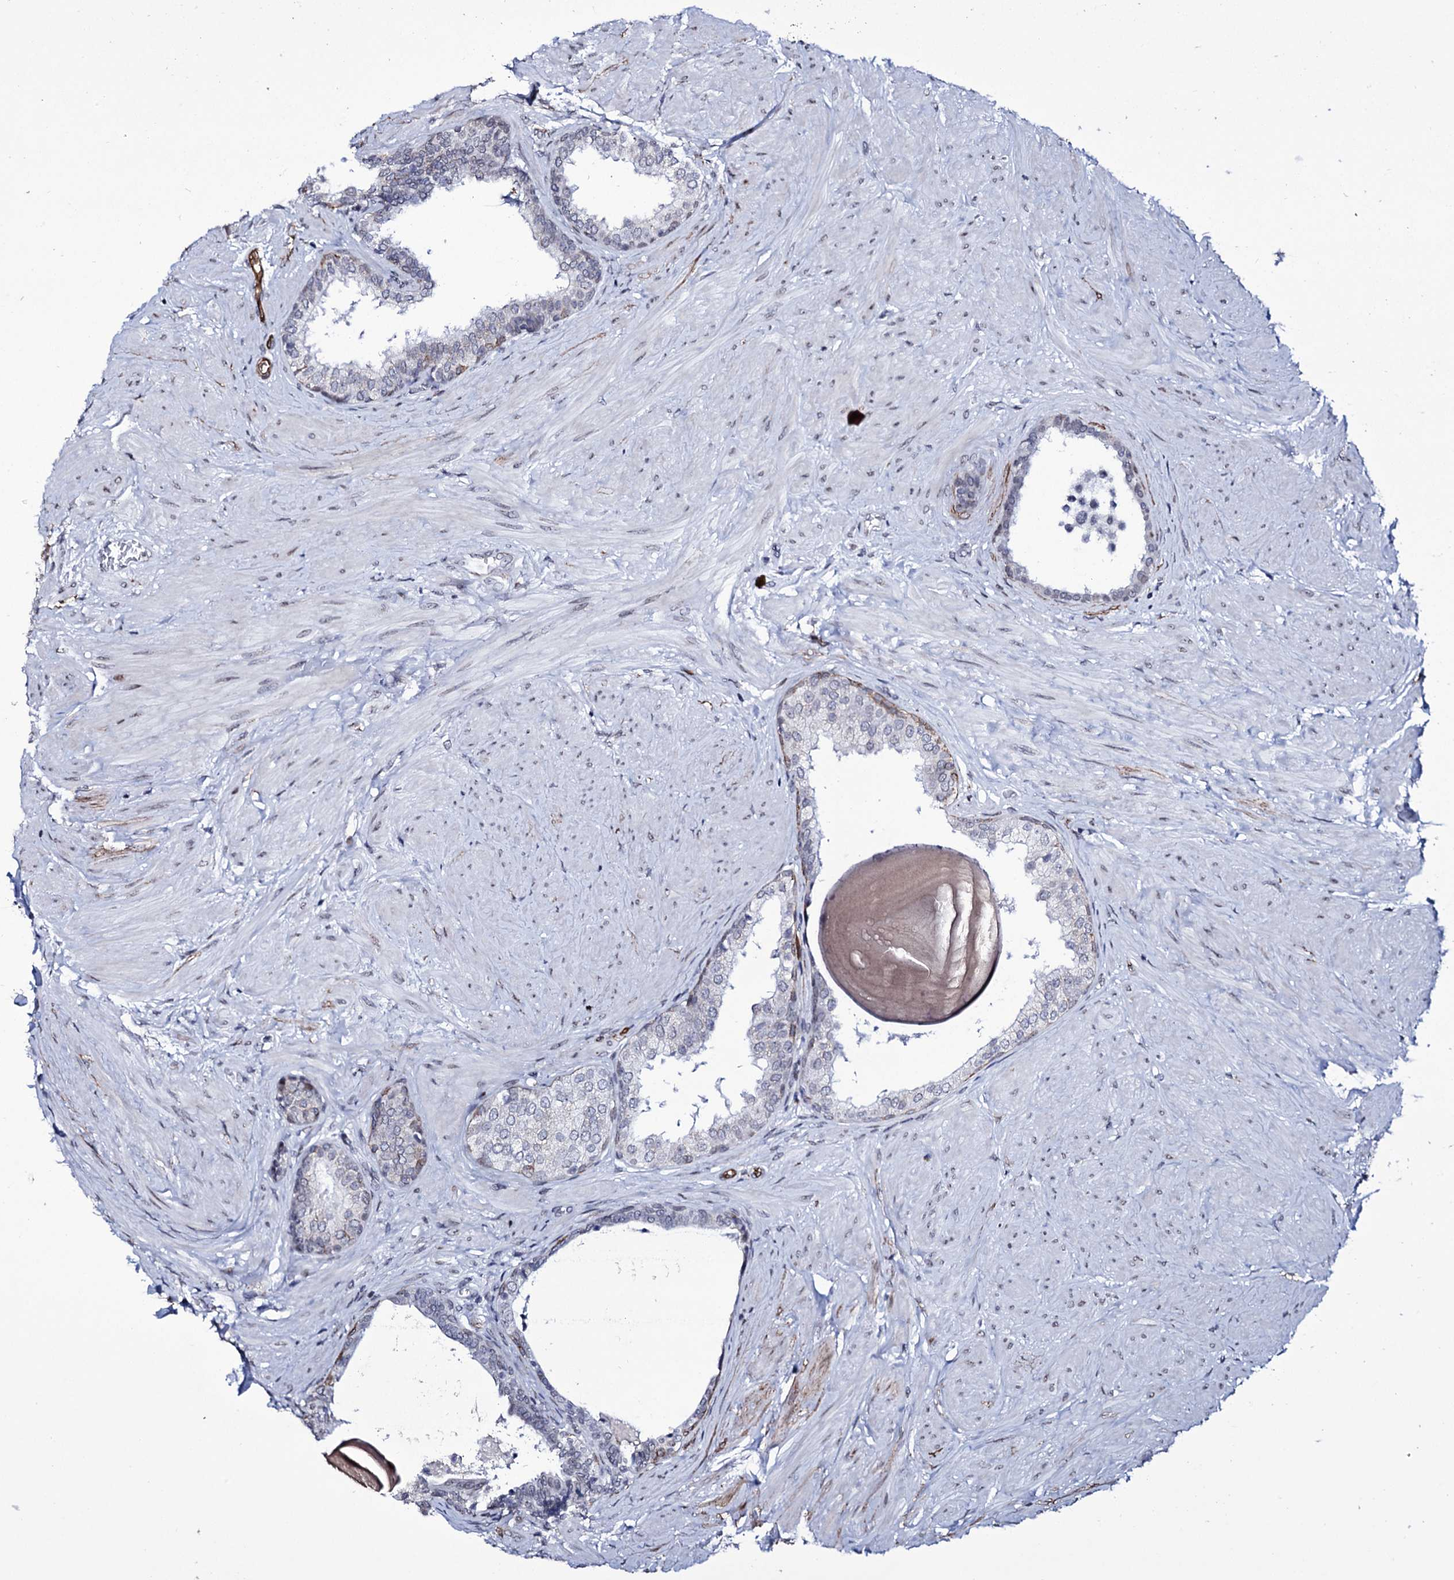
{"staining": {"intensity": "moderate", "quantity": "<25%", "location": "cytoplasmic/membranous"}, "tissue": "prostate", "cell_type": "Glandular cells", "image_type": "normal", "snomed": [{"axis": "morphology", "description": "Normal tissue, NOS"}, {"axis": "topography", "description": "Prostate"}], "caption": "Prostate stained with DAB immunohistochemistry reveals low levels of moderate cytoplasmic/membranous expression in approximately <25% of glandular cells. Using DAB (brown) and hematoxylin (blue) stains, captured at high magnification using brightfield microscopy.", "gene": "ZC3H12C", "patient": {"sex": "male", "age": 48}}